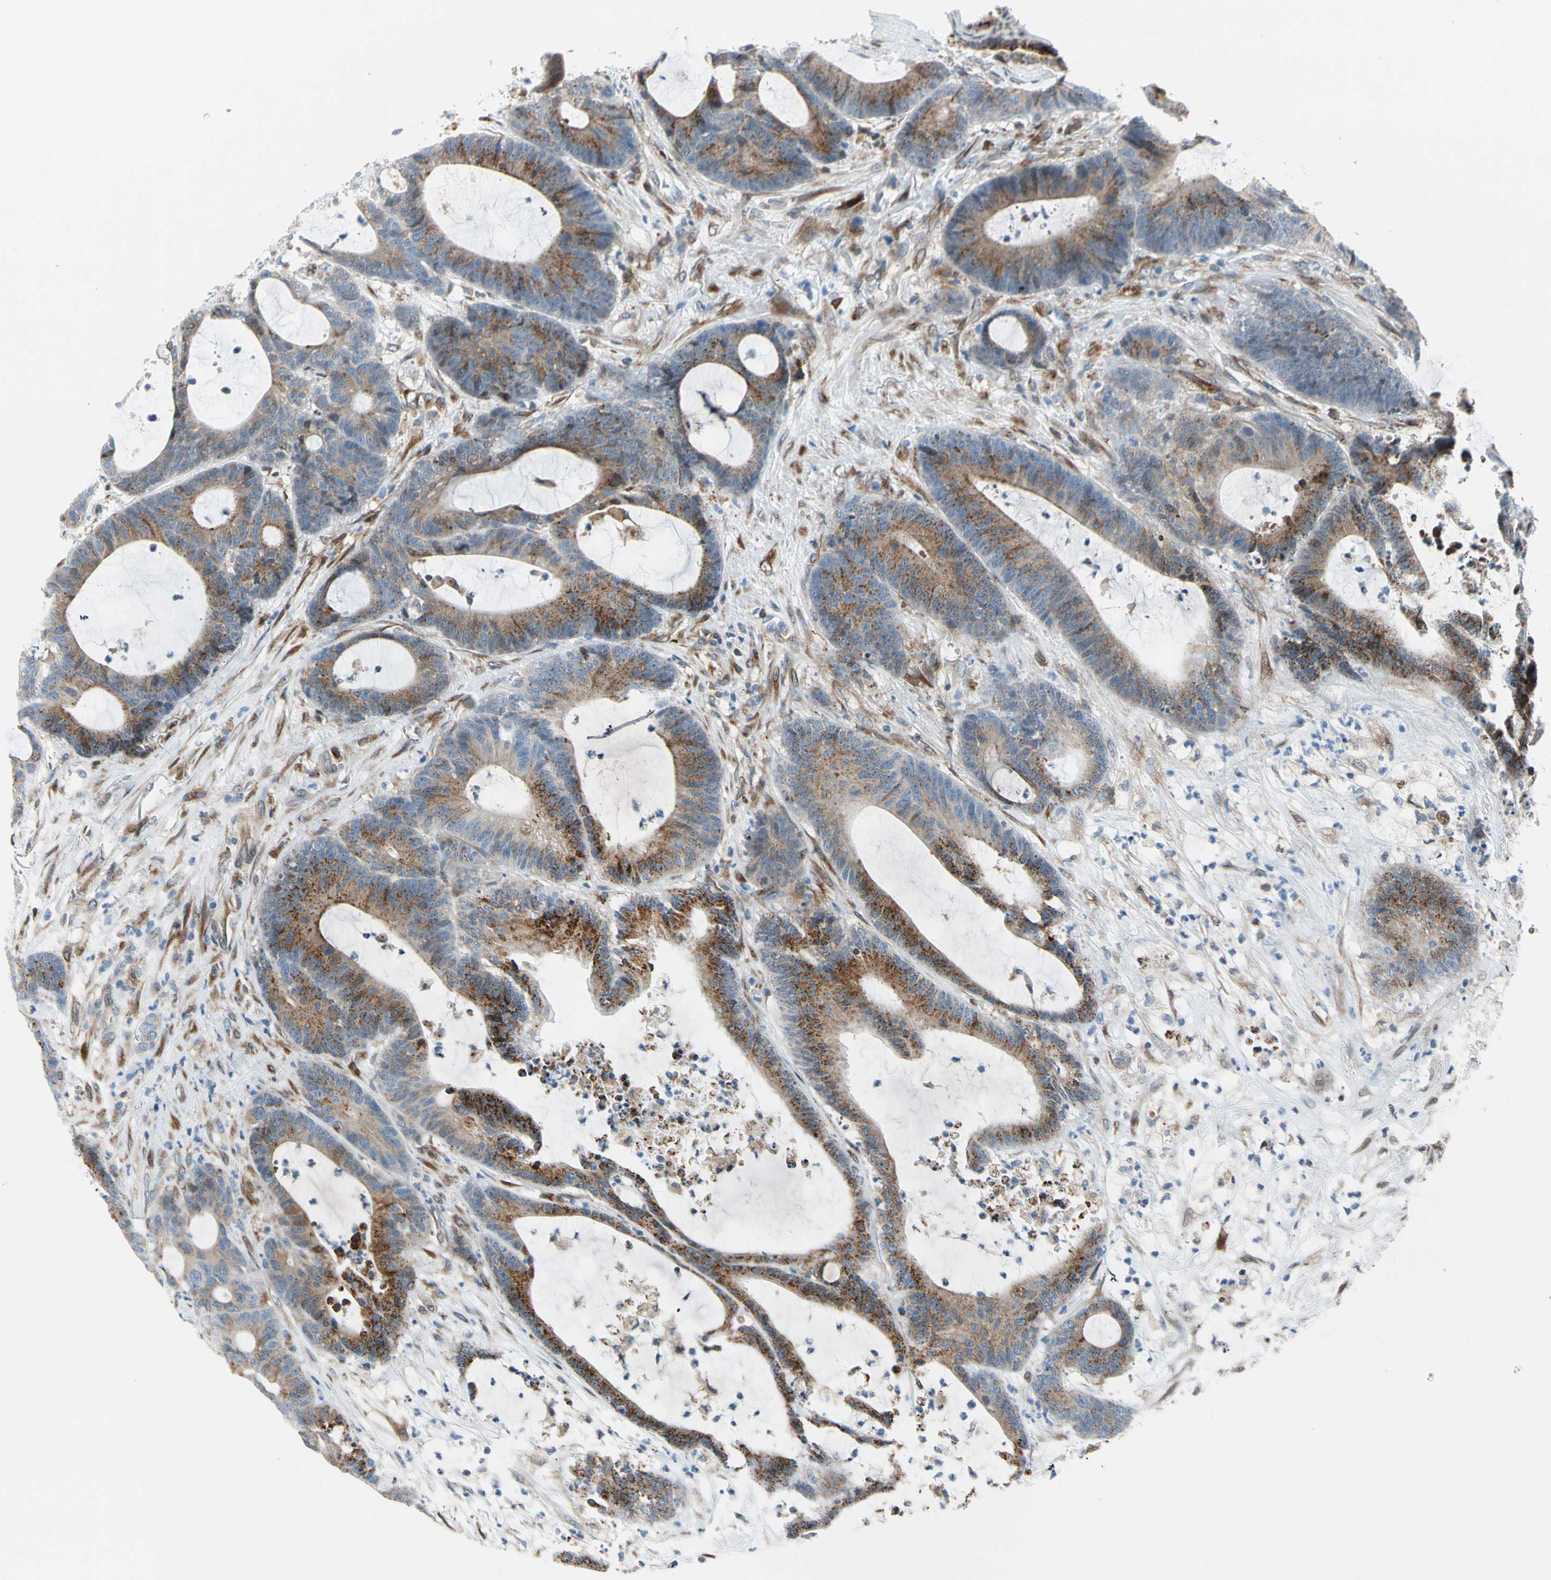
{"staining": {"intensity": "moderate", "quantity": ">75%", "location": "cytoplasmic/membranous"}, "tissue": "colorectal cancer", "cell_type": "Tumor cells", "image_type": "cancer", "snomed": [{"axis": "morphology", "description": "Adenocarcinoma, NOS"}, {"axis": "topography", "description": "Colon"}], "caption": "The micrograph demonstrates immunohistochemical staining of colorectal cancer (adenocarcinoma). There is moderate cytoplasmic/membranous expression is appreciated in approximately >75% of tumor cells.", "gene": "NUCB1", "patient": {"sex": "female", "age": 84}}